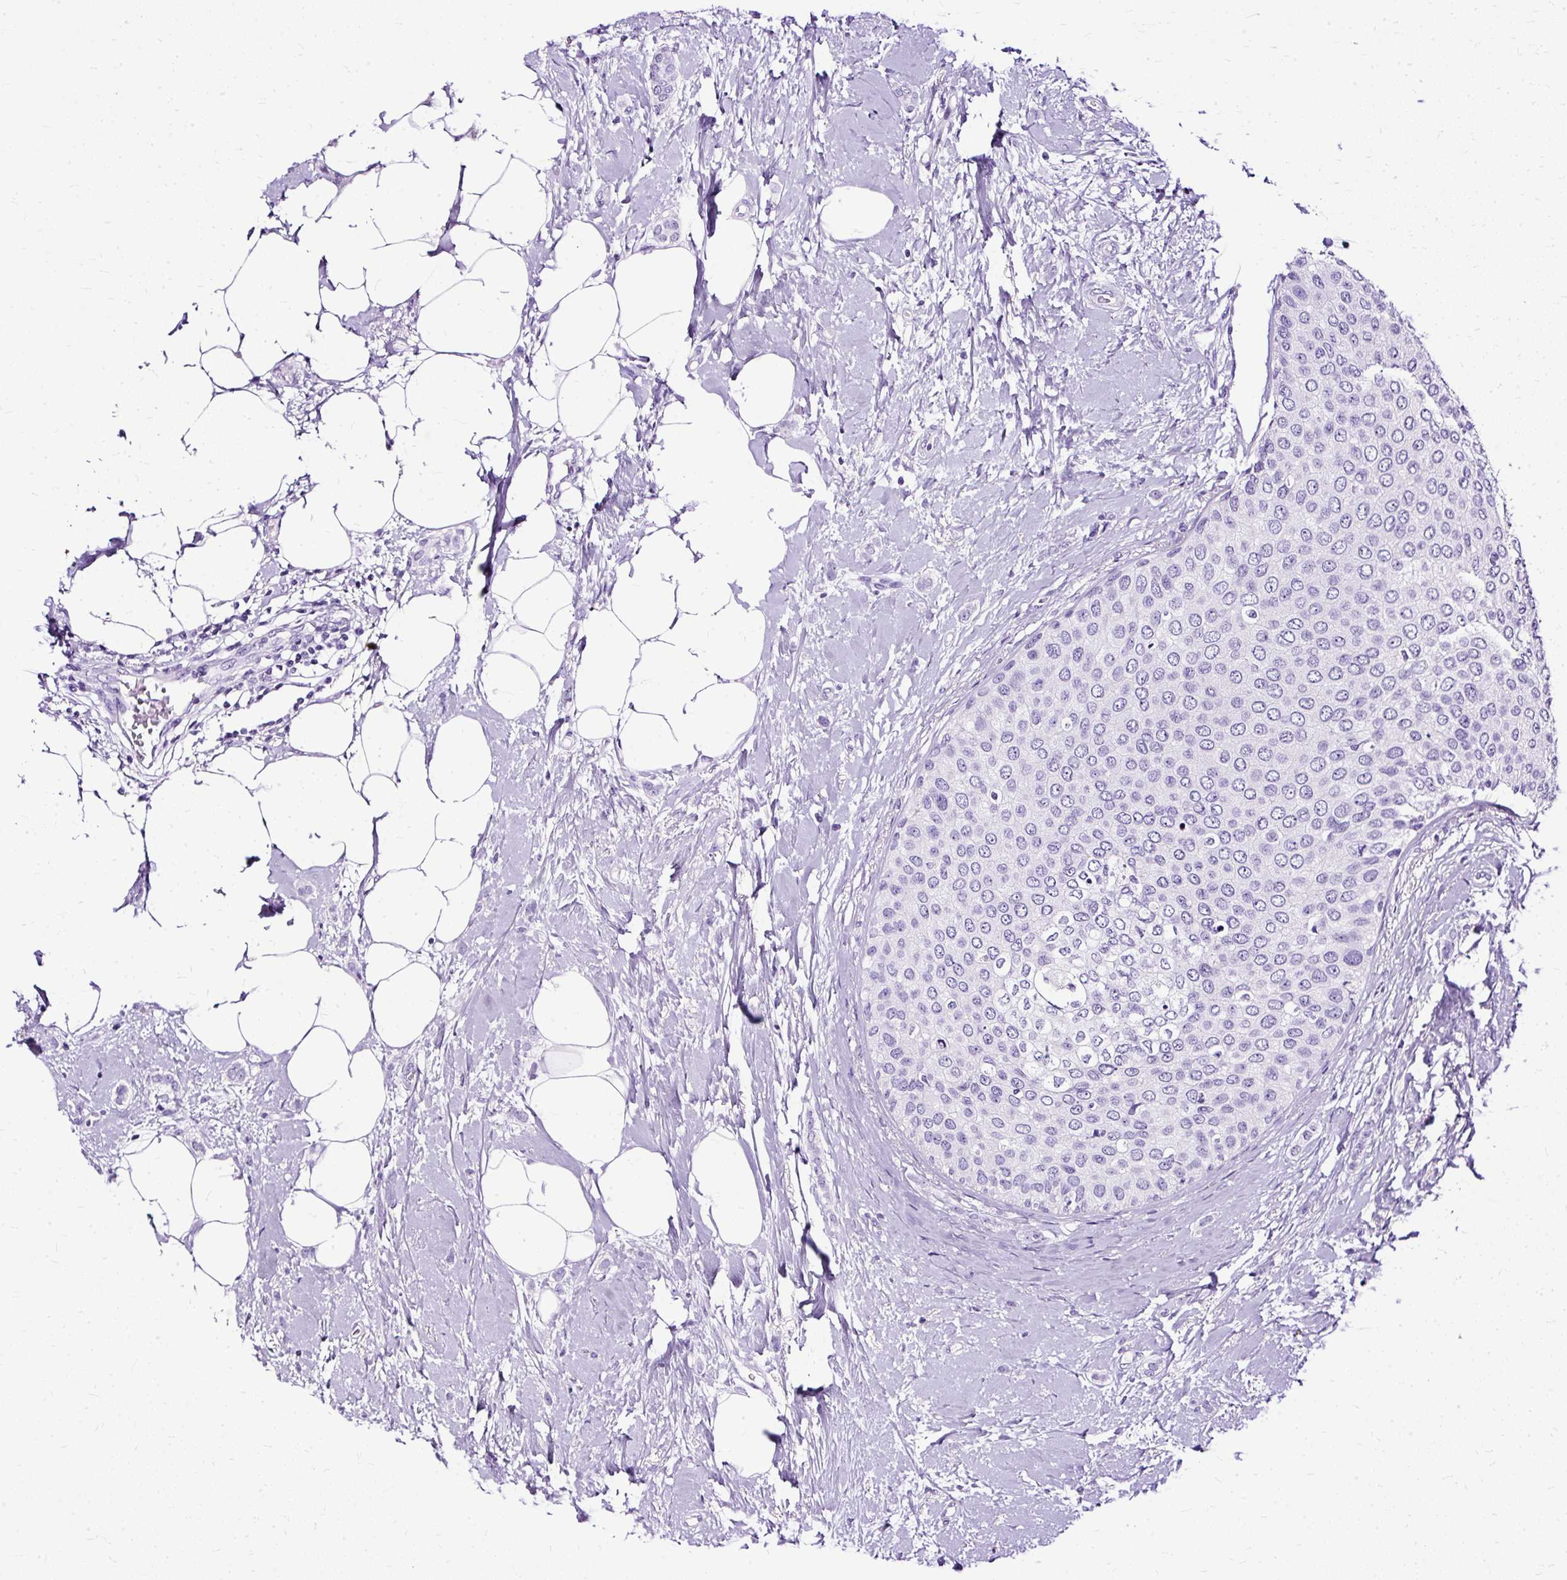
{"staining": {"intensity": "negative", "quantity": "none", "location": "none"}, "tissue": "breast cancer", "cell_type": "Tumor cells", "image_type": "cancer", "snomed": [{"axis": "morphology", "description": "Duct carcinoma"}, {"axis": "topography", "description": "Breast"}], "caption": "Tumor cells show no significant staining in intraductal carcinoma (breast).", "gene": "SLC8A2", "patient": {"sex": "female", "age": 72}}